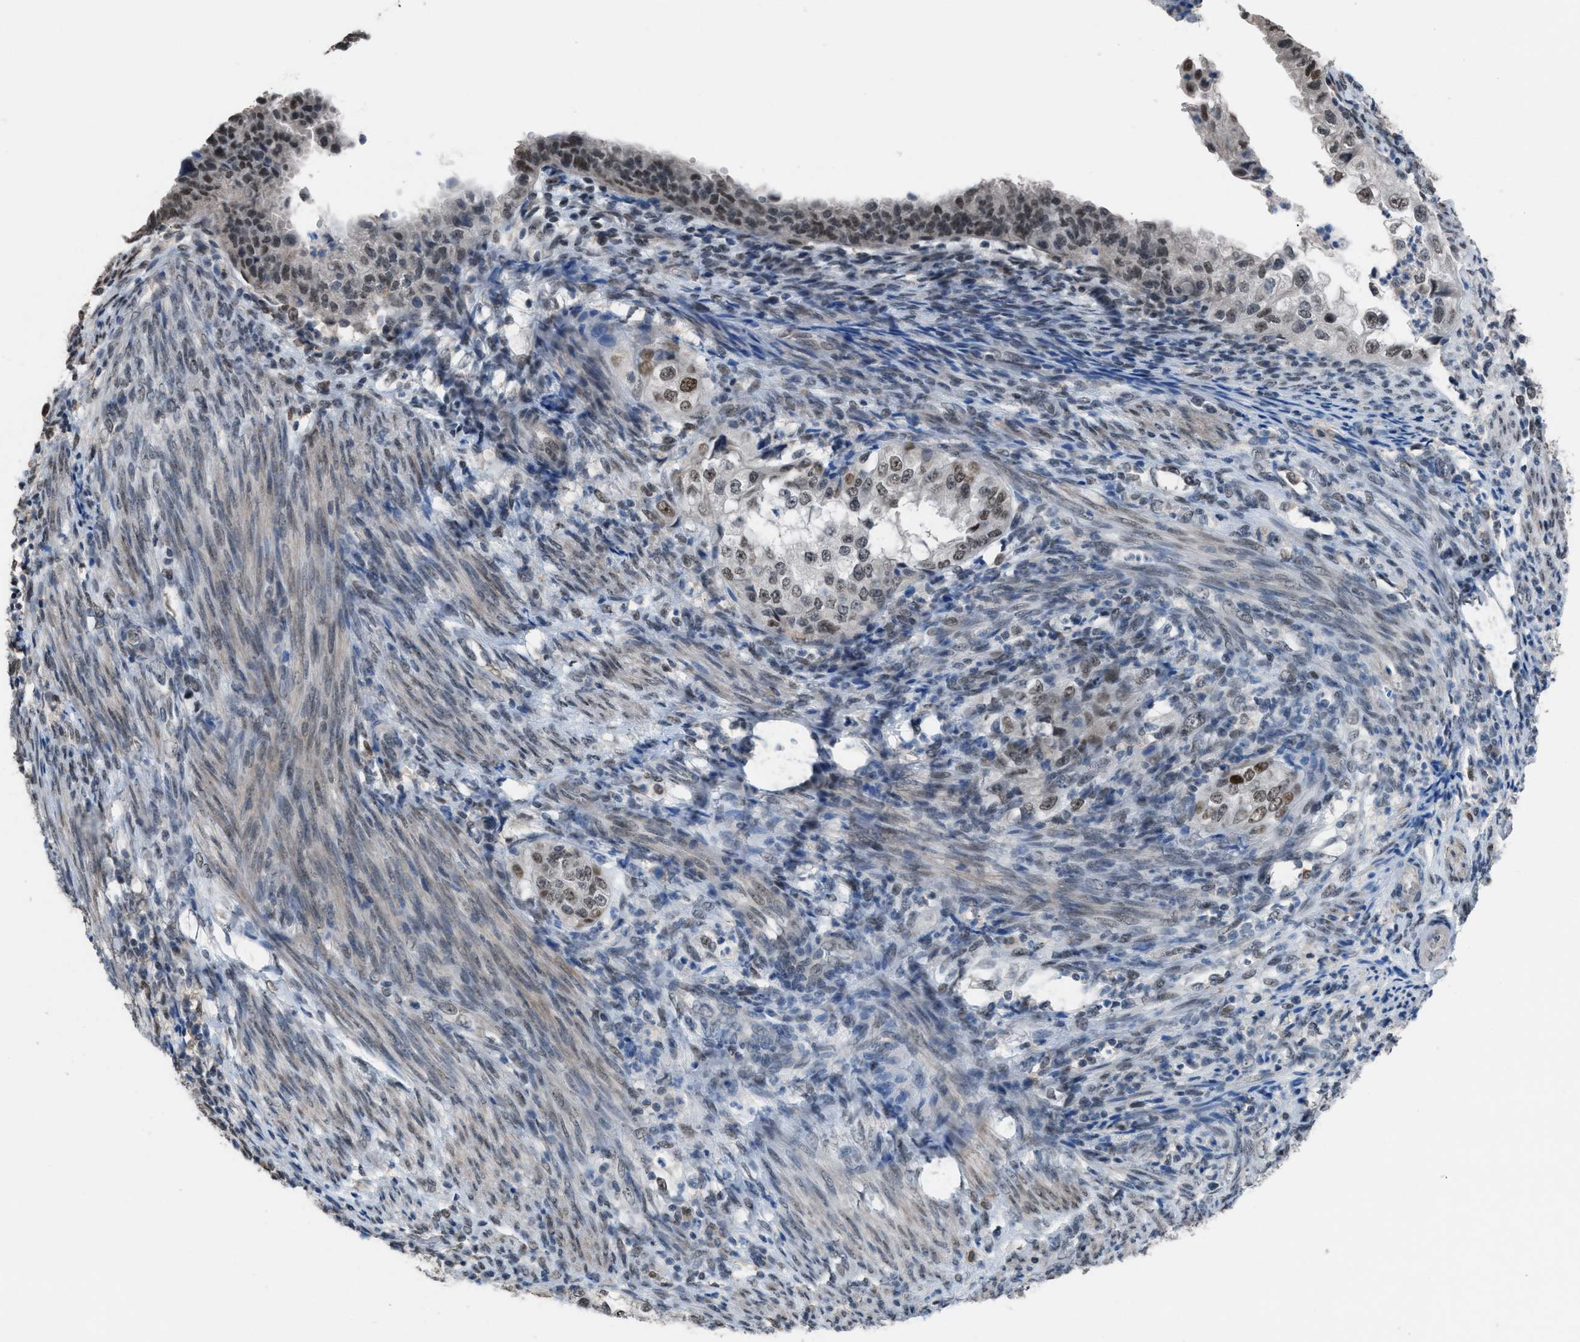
{"staining": {"intensity": "moderate", "quantity": "25%-75%", "location": "nuclear"}, "tissue": "endometrial cancer", "cell_type": "Tumor cells", "image_type": "cancer", "snomed": [{"axis": "morphology", "description": "Adenocarcinoma, NOS"}, {"axis": "topography", "description": "Endometrium"}], "caption": "This is a photomicrograph of immunohistochemistry (IHC) staining of endometrial adenocarcinoma, which shows moderate expression in the nuclear of tumor cells.", "gene": "ZNF276", "patient": {"sex": "female", "age": 85}}